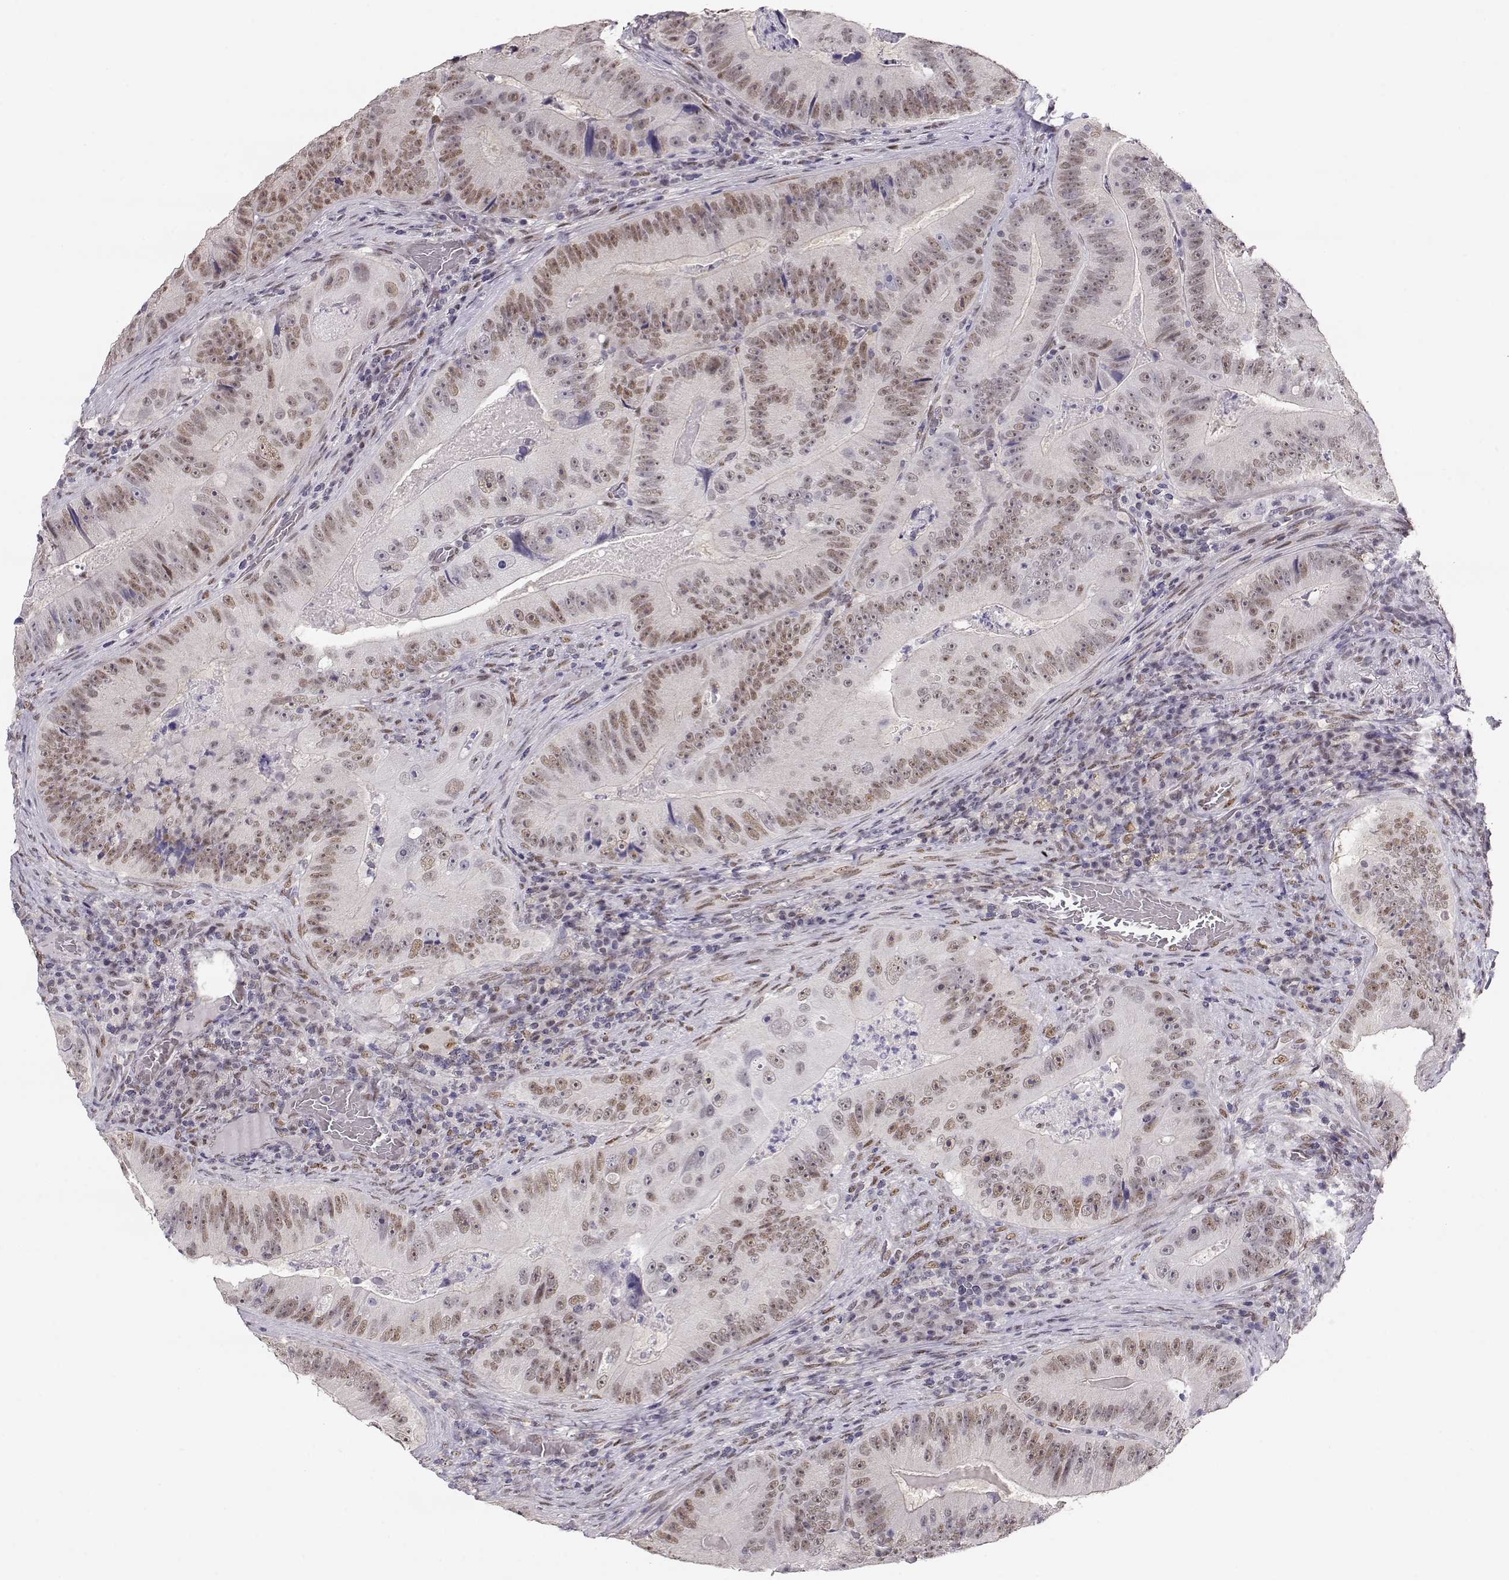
{"staining": {"intensity": "weak", "quantity": ">75%", "location": "nuclear"}, "tissue": "colorectal cancer", "cell_type": "Tumor cells", "image_type": "cancer", "snomed": [{"axis": "morphology", "description": "Adenocarcinoma, NOS"}, {"axis": "topography", "description": "Colon"}], "caption": "Protein expression analysis of colorectal cancer reveals weak nuclear staining in approximately >75% of tumor cells.", "gene": "POLI", "patient": {"sex": "female", "age": 86}}